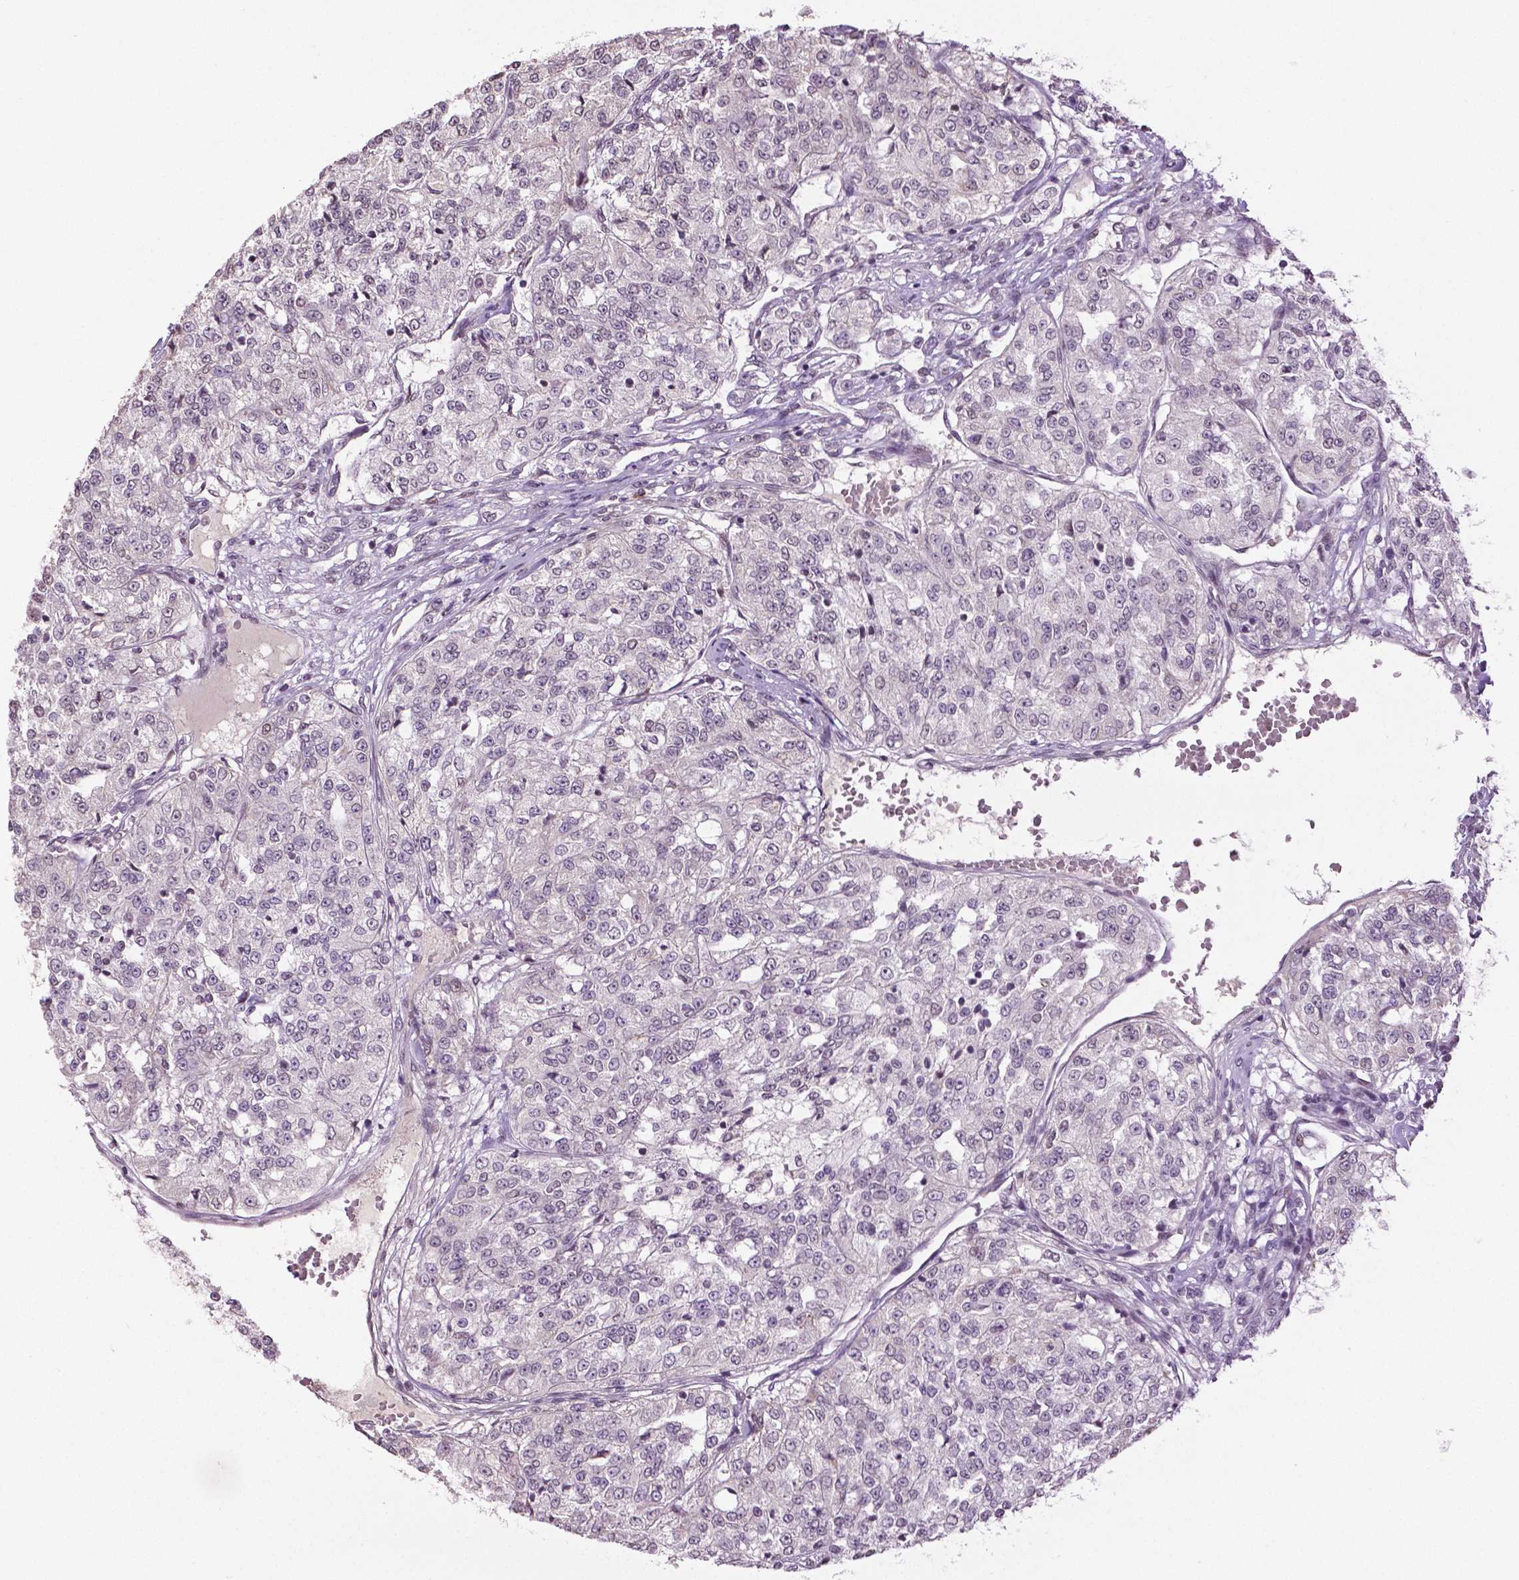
{"staining": {"intensity": "negative", "quantity": "none", "location": "none"}, "tissue": "renal cancer", "cell_type": "Tumor cells", "image_type": "cancer", "snomed": [{"axis": "morphology", "description": "Adenocarcinoma, NOS"}, {"axis": "topography", "description": "Kidney"}], "caption": "Protein analysis of renal adenocarcinoma reveals no significant expression in tumor cells. Brightfield microscopy of immunohistochemistry stained with DAB (3,3'-diaminobenzidine) (brown) and hematoxylin (blue), captured at high magnification.", "gene": "DLX5", "patient": {"sex": "female", "age": 63}}